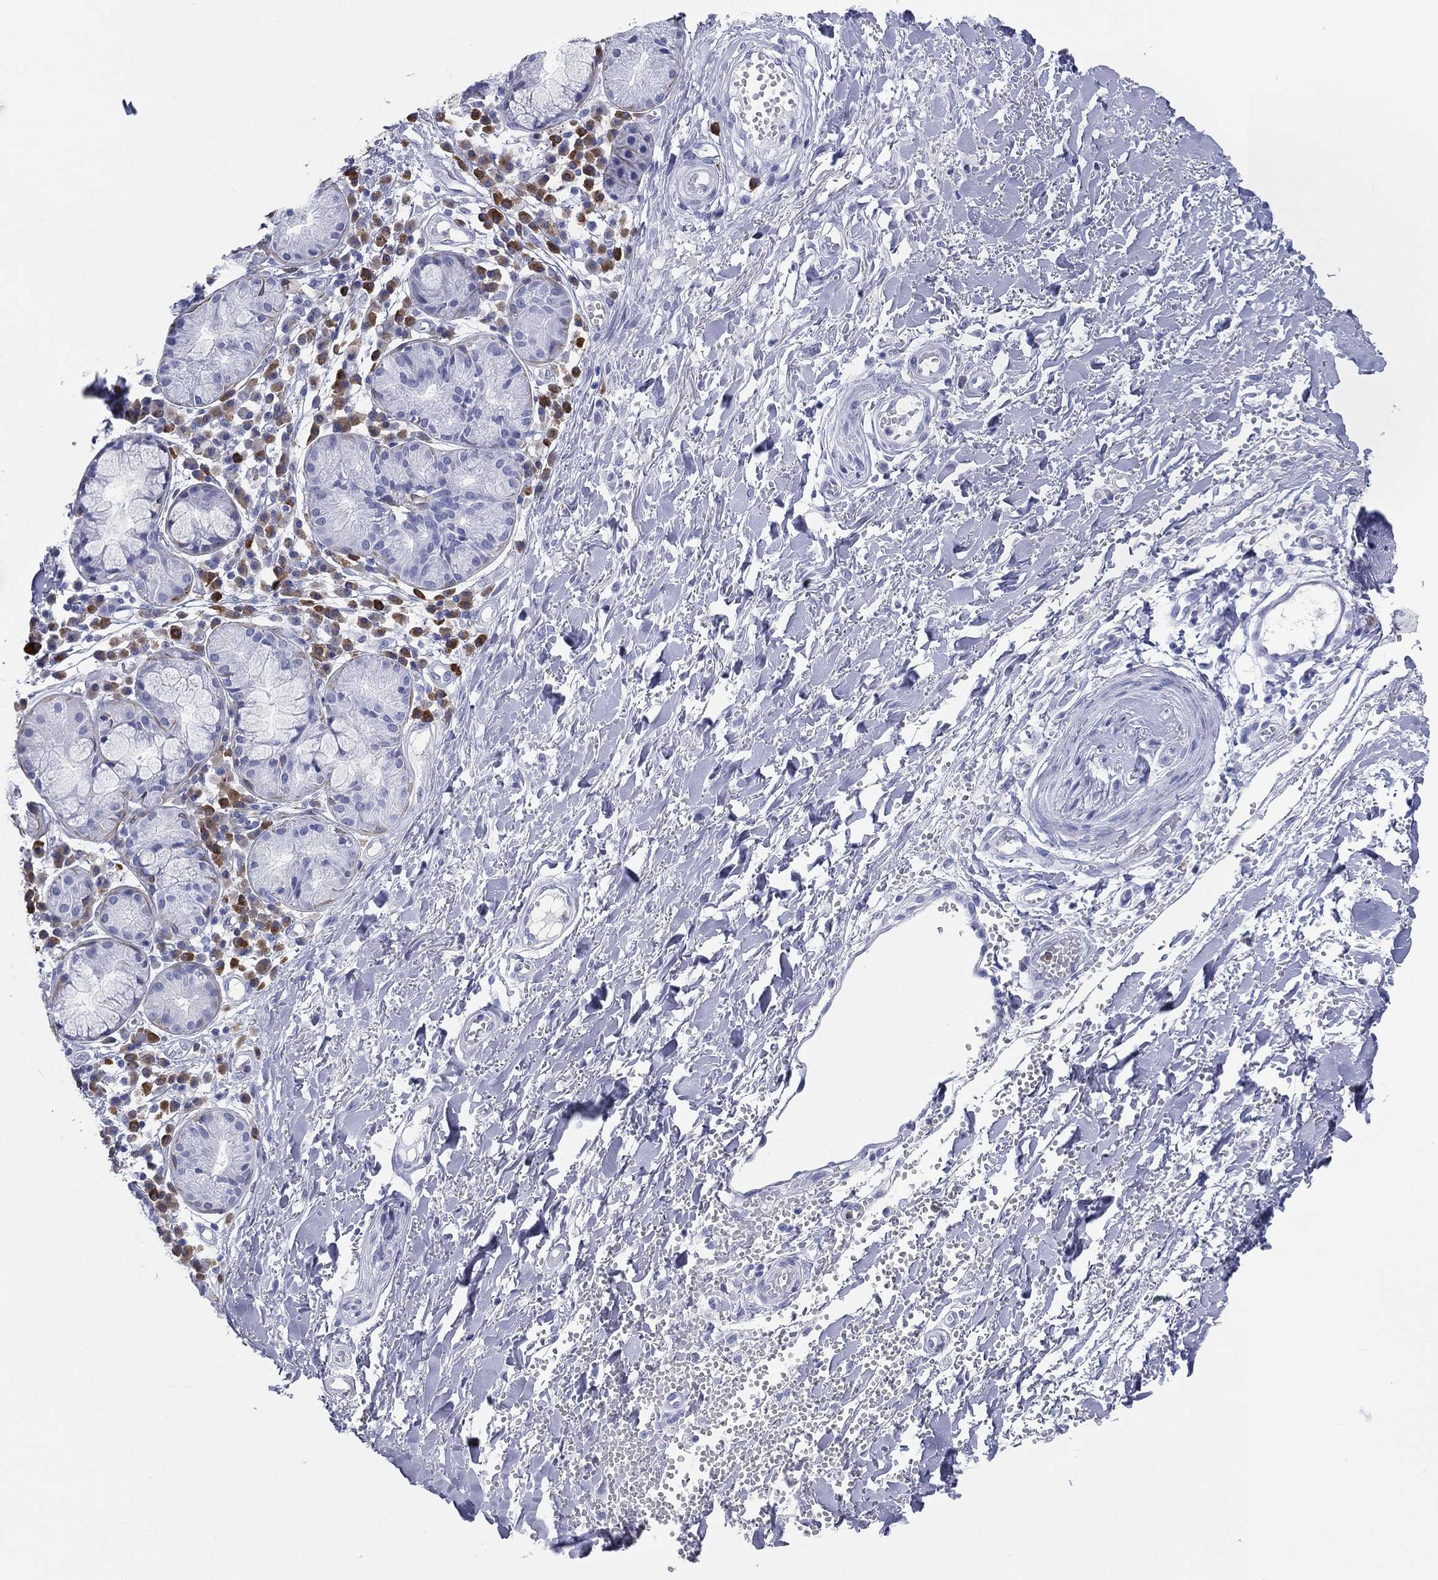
{"staining": {"intensity": "negative", "quantity": "none", "location": "none"}, "tissue": "soft tissue", "cell_type": "Chondrocytes", "image_type": "normal", "snomed": [{"axis": "morphology", "description": "Normal tissue, NOS"}, {"axis": "topography", "description": "Cartilage tissue"}], "caption": "The immunohistochemistry (IHC) photomicrograph has no significant staining in chondrocytes of soft tissue.", "gene": "CD79A", "patient": {"sex": "male", "age": 81}}